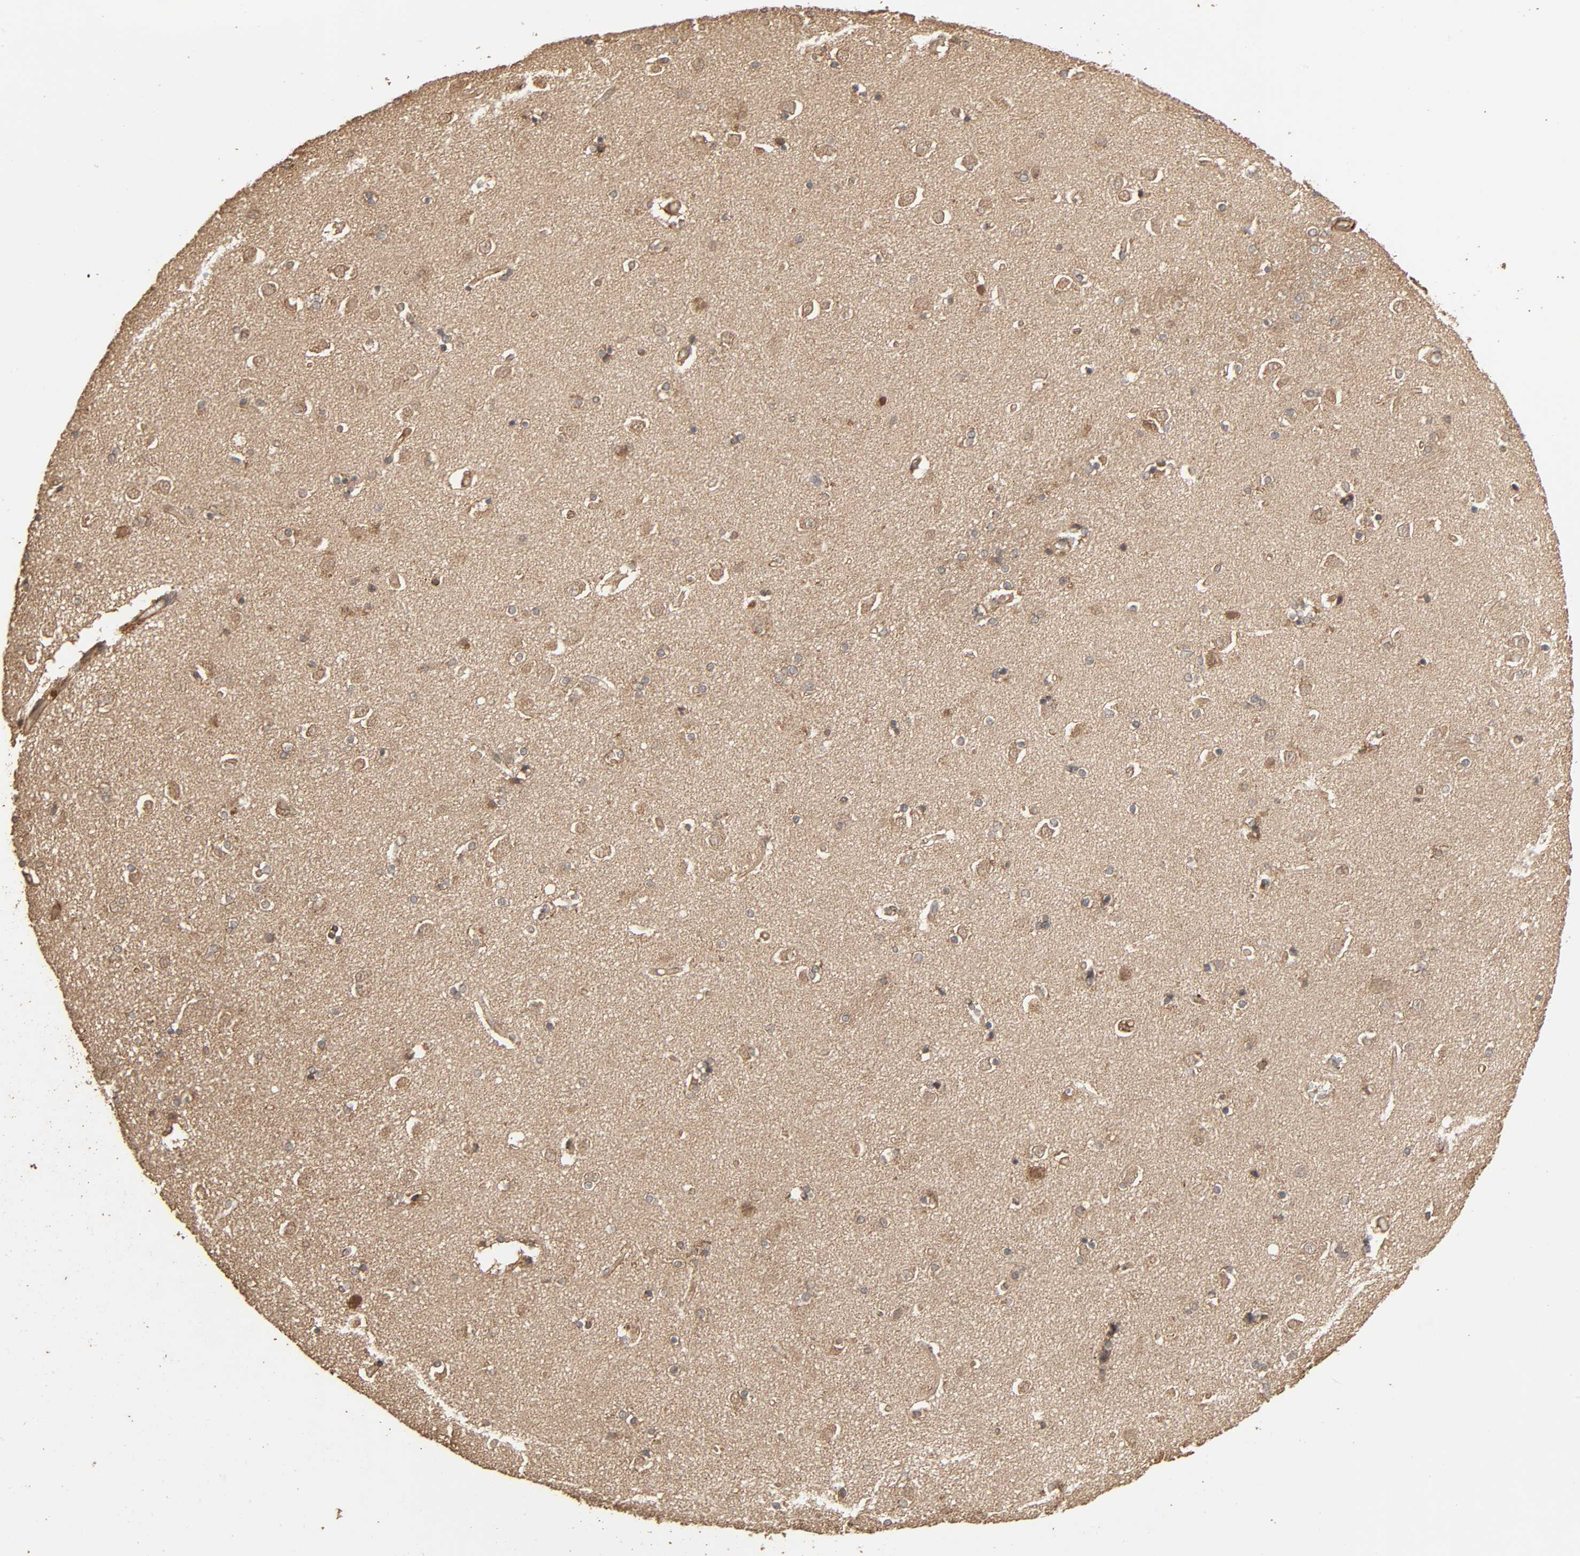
{"staining": {"intensity": "weak", "quantity": ">75%", "location": "cytoplasmic/membranous"}, "tissue": "caudate", "cell_type": "Glial cells", "image_type": "normal", "snomed": [{"axis": "morphology", "description": "Normal tissue, NOS"}, {"axis": "topography", "description": "Lateral ventricle wall"}], "caption": "IHC staining of benign caudate, which reveals low levels of weak cytoplasmic/membranous staining in about >75% of glial cells indicating weak cytoplasmic/membranous protein staining. The staining was performed using DAB (brown) for protein detection and nuclei were counterstained in hematoxylin (blue).", "gene": "RPS6KA6", "patient": {"sex": "female", "age": 54}}